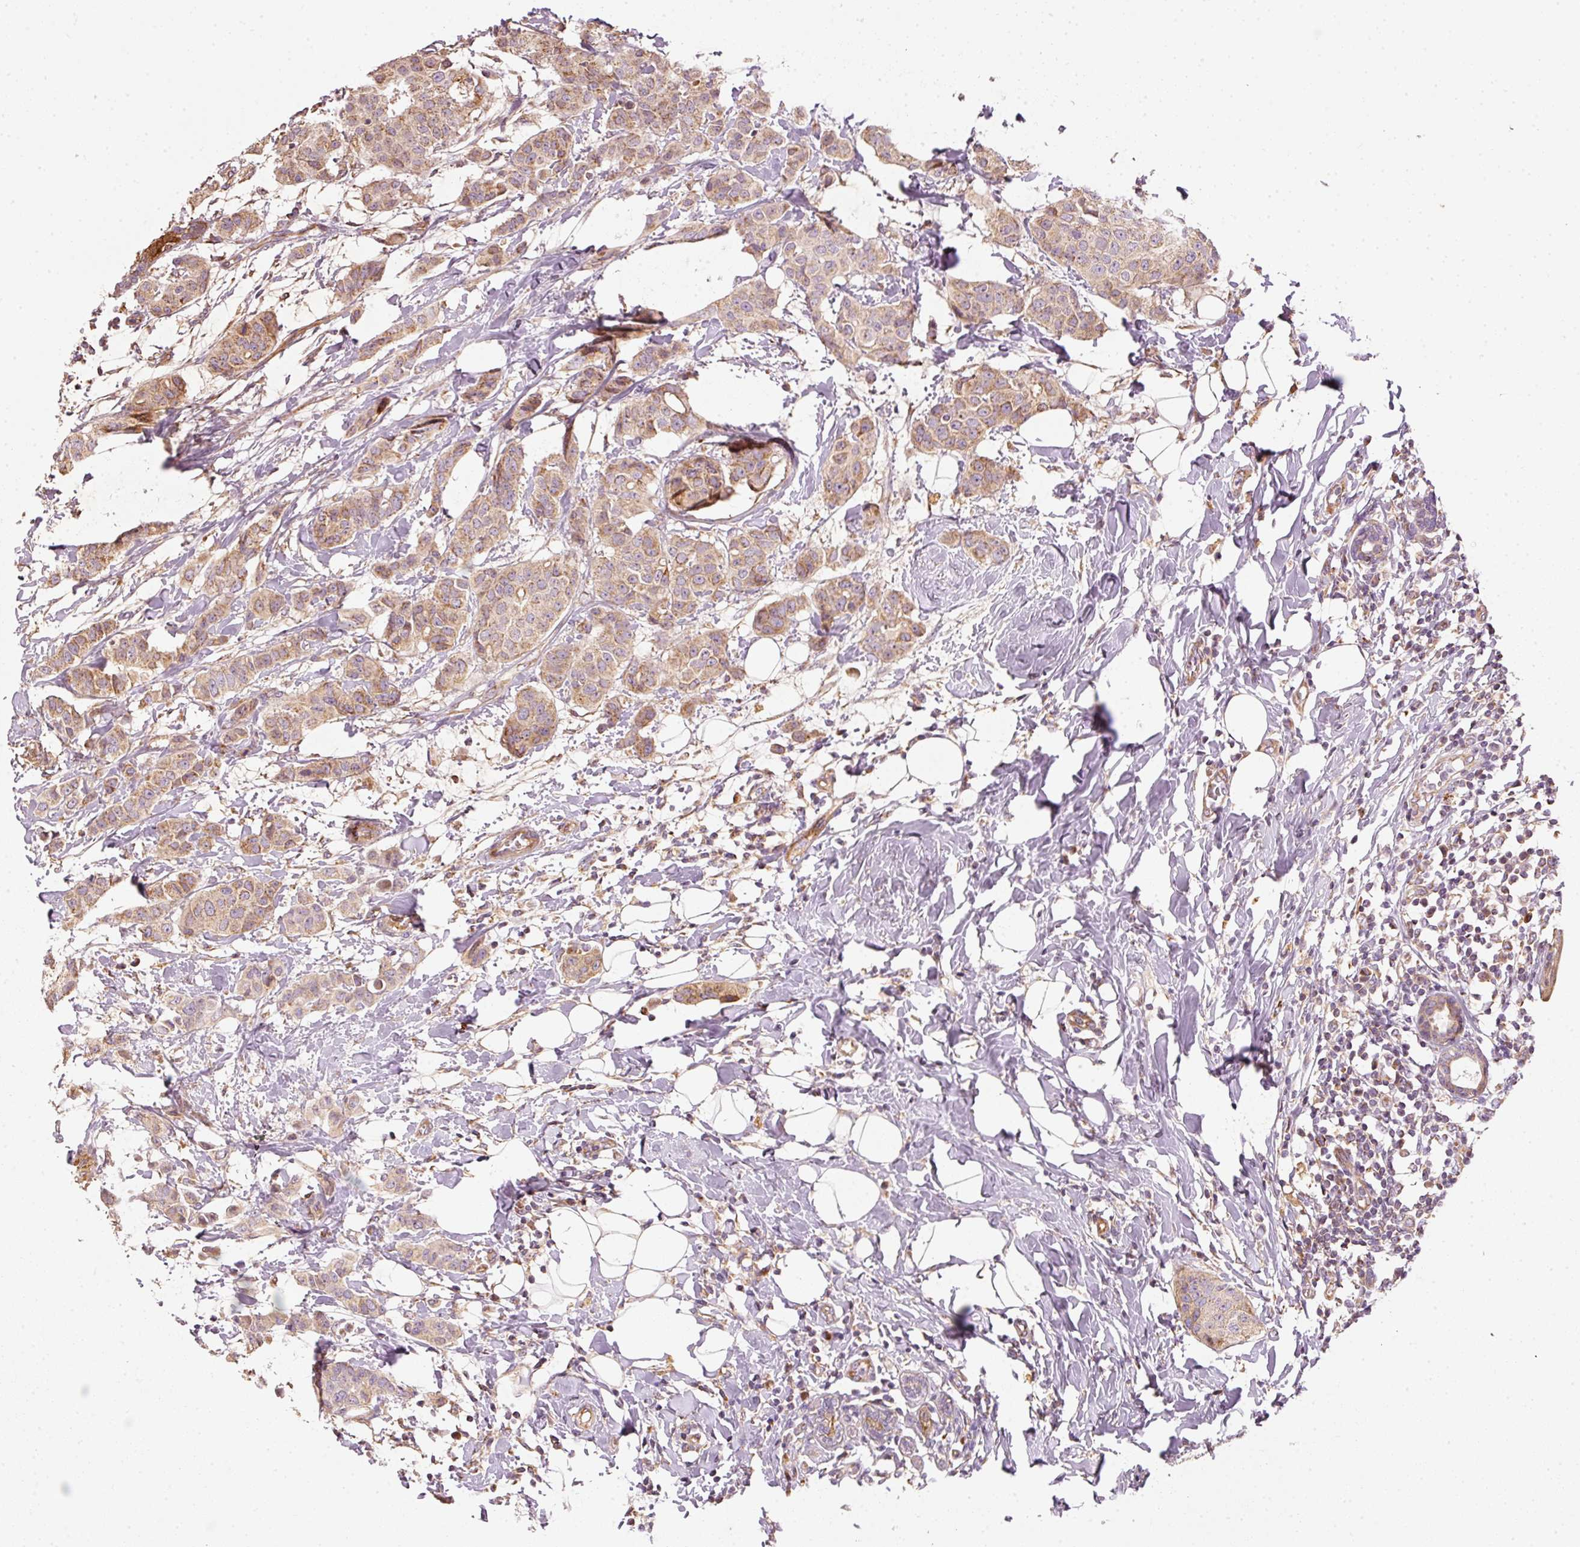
{"staining": {"intensity": "moderate", "quantity": ">75%", "location": "cytoplasmic/membranous"}, "tissue": "breast cancer", "cell_type": "Tumor cells", "image_type": "cancer", "snomed": [{"axis": "morphology", "description": "Duct carcinoma"}, {"axis": "topography", "description": "Breast"}], "caption": "Immunohistochemical staining of breast invasive ductal carcinoma reveals moderate cytoplasmic/membranous protein expression in about >75% of tumor cells. The staining was performed using DAB to visualize the protein expression in brown, while the nuclei were stained in blue with hematoxylin (Magnification: 20x).", "gene": "MTHFD1L", "patient": {"sex": "female", "age": 40}}